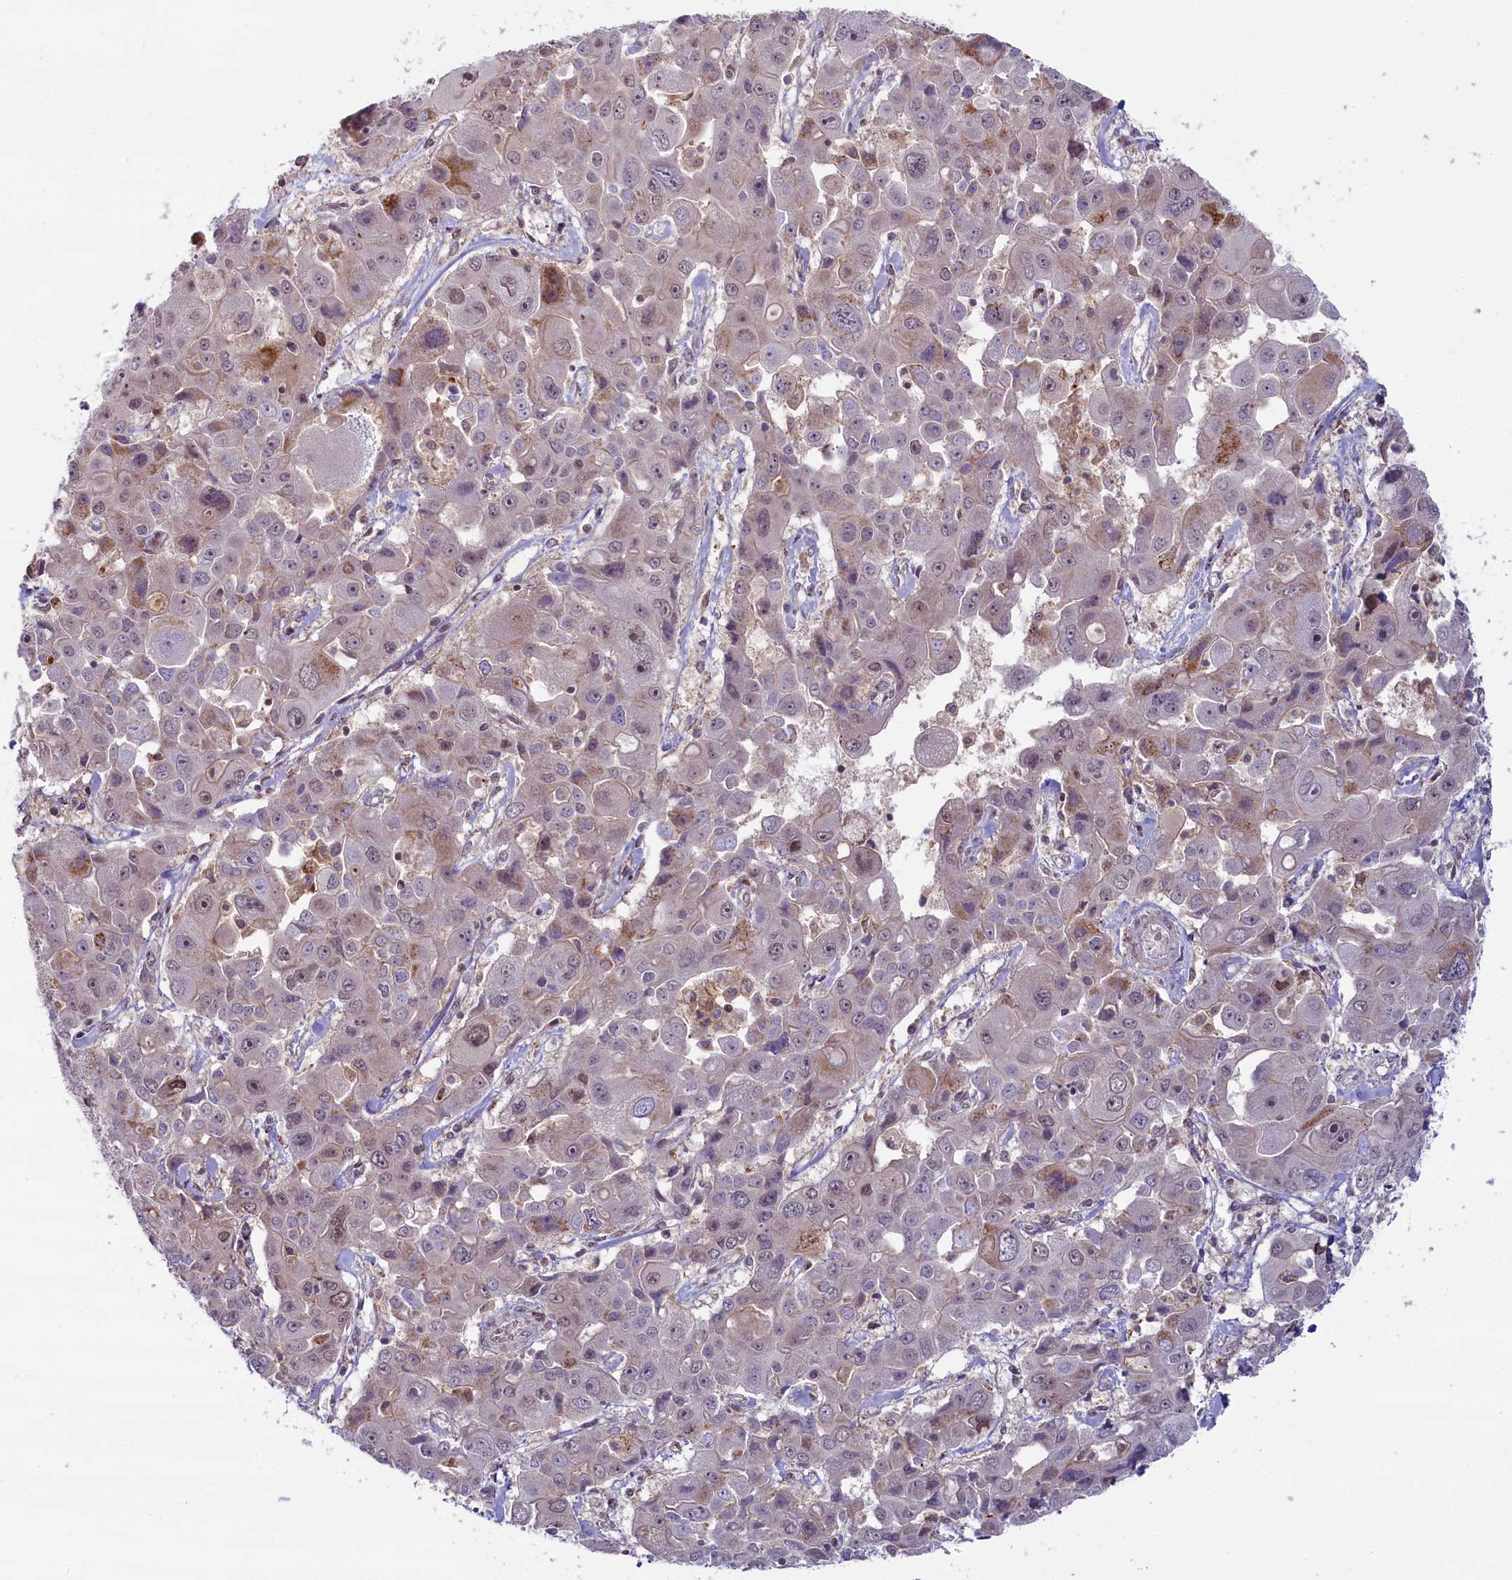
{"staining": {"intensity": "weak", "quantity": "<25%", "location": "cytoplasmic/membranous,nuclear"}, "tissue": "liver cancer", "cell_type": "Tumor cells", "image_type": "cancer", "snomed": [{"axis": "morphology", "description": "Cholangiocarcinoma"}, {"axis": "topography", "description": "Liver"}], "caption": "This histopathology image is of liver cholangiocarcinoma stained with IHC to label a protein in brown with the nuclei are counter-stained blue. There is no positivity in tumor cells.", "gene": "FCHO1", "patient": {"sex": "male", "age": 67}}